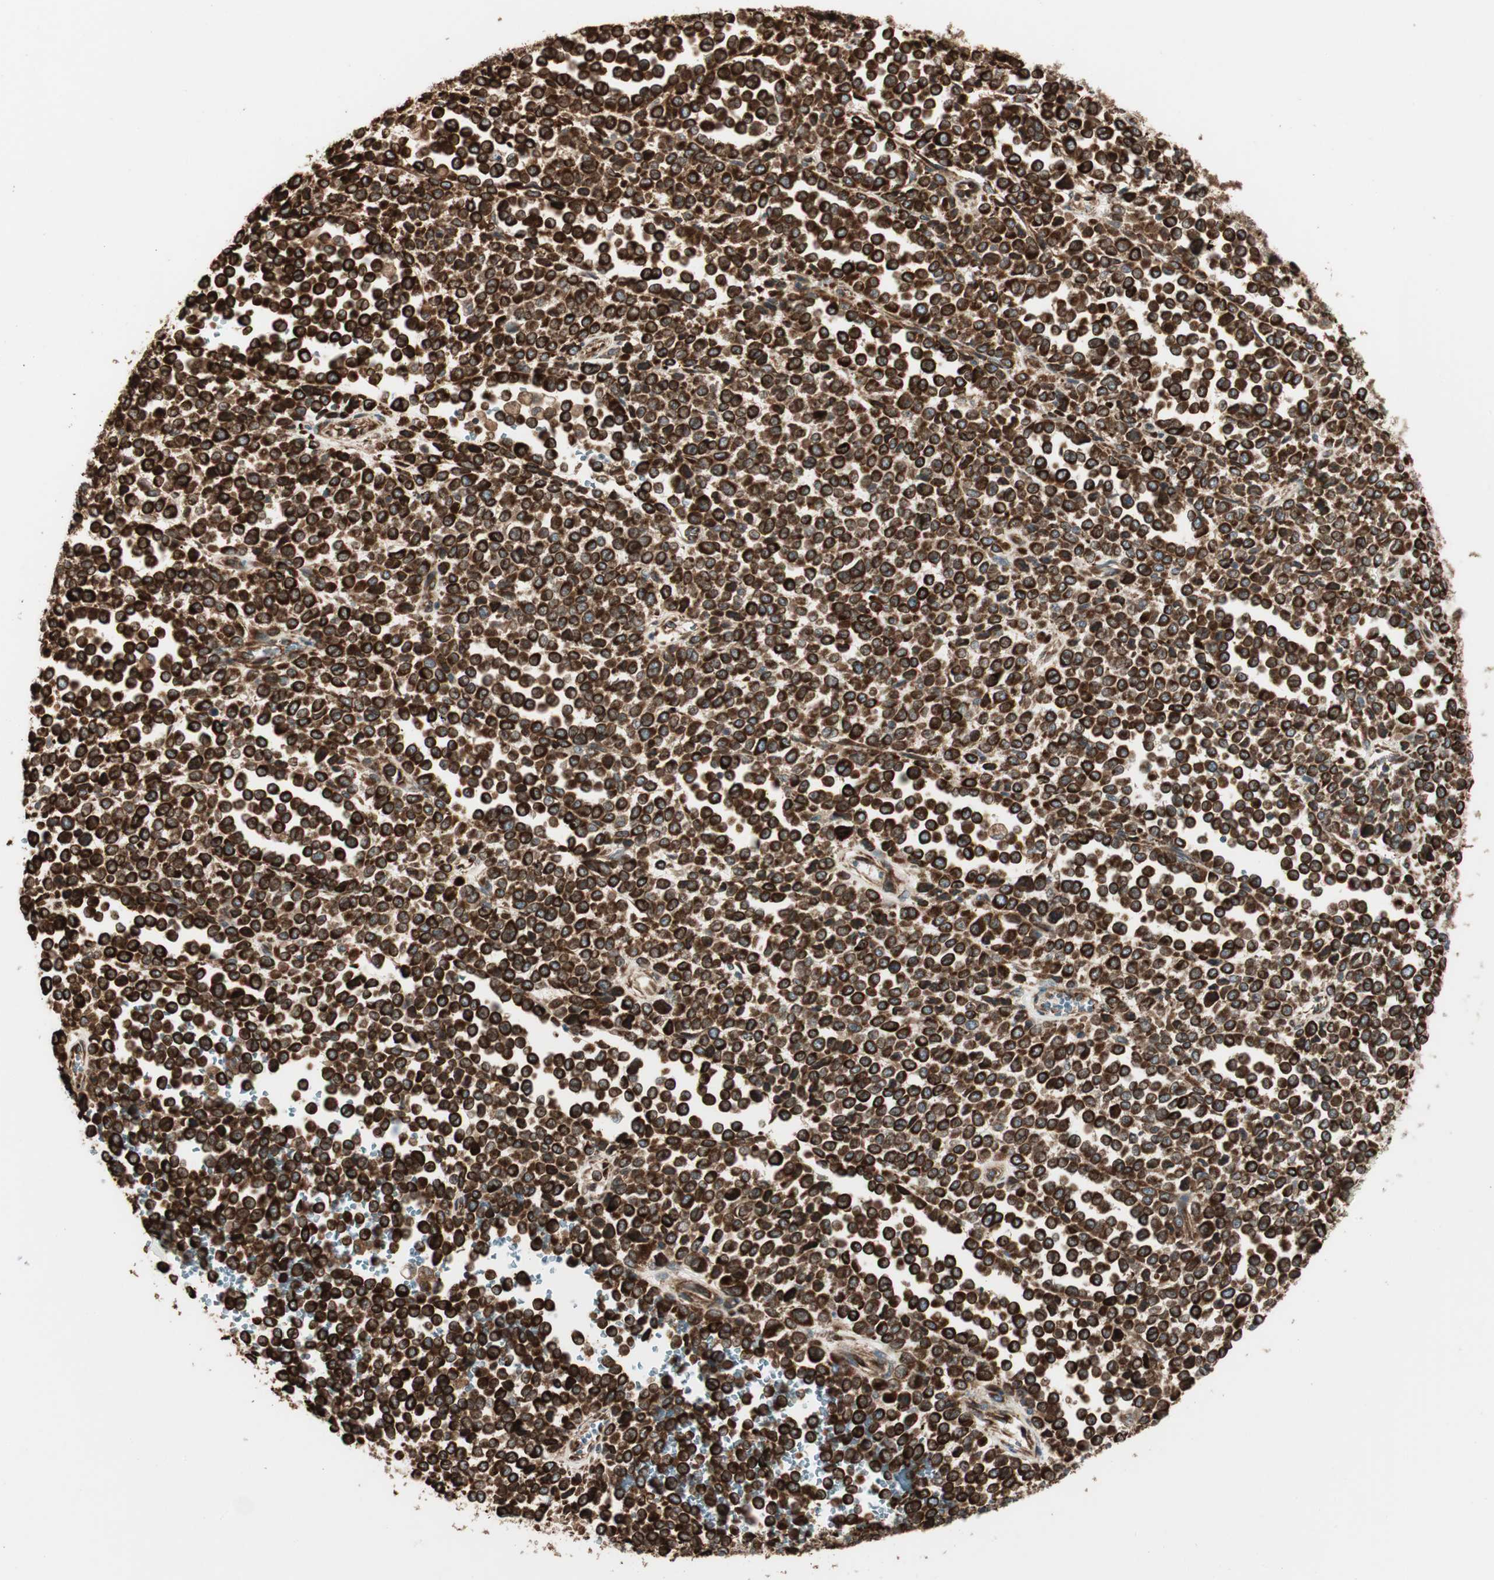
{"staining": {"intensity": "strong", "quantity": ">75%", "location": "cytoplasmic/membranous"}, "tissue": "melanoma", "cell_type": "Tumor cells", "image_type": "cancer", "snomed": [{"axis": "morphology", "description": "Malignant melanoma, Metastatic site"}, {"axis": "topography", "description": "Pancreas"}], "caption": "An image of melanoma stained for a protein reveals strong cytoplasmic/membranous brown staining in tumor cells.", "gene": "PRKG1", "patient": {"sex": "female", "age": 30}}